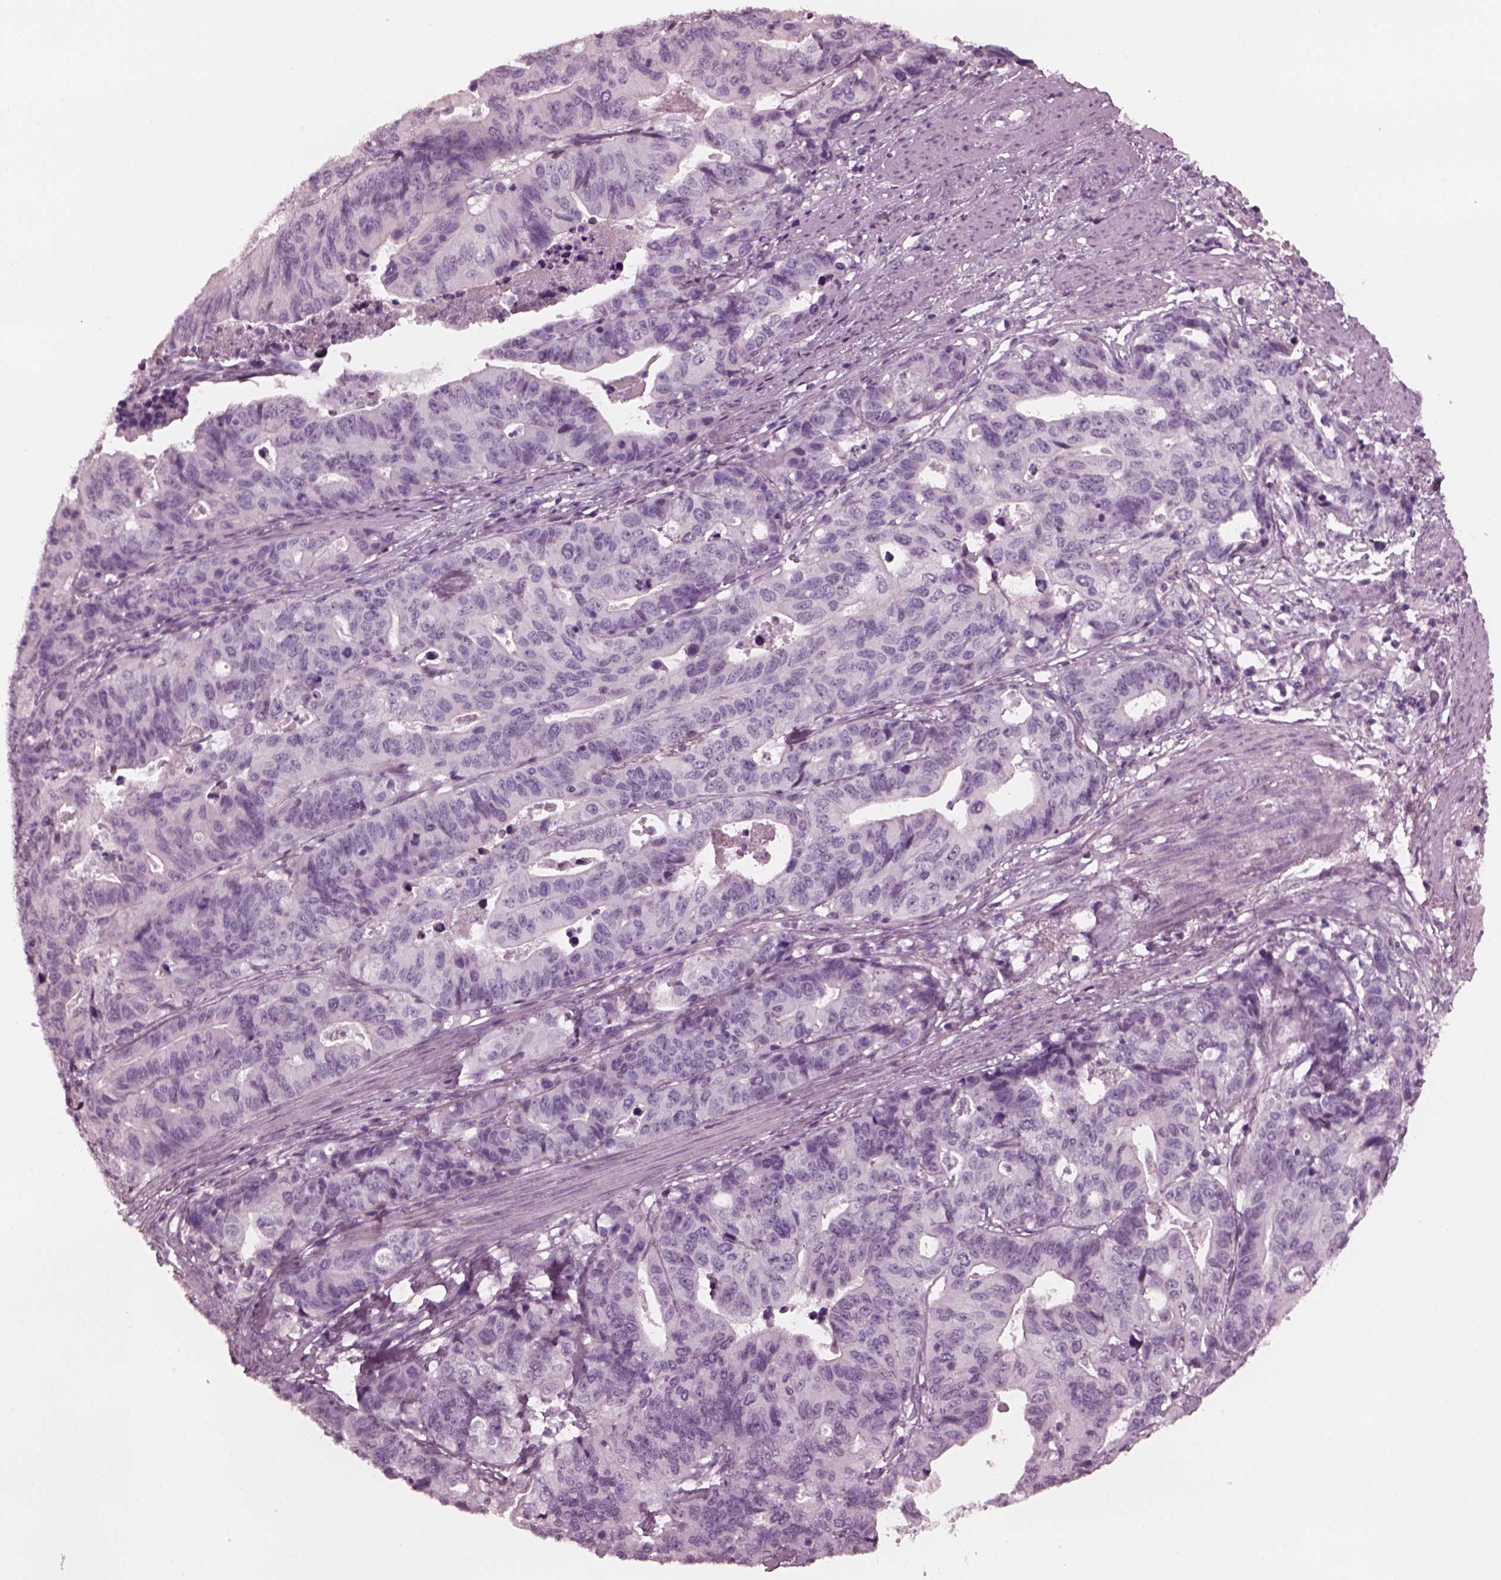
{"staining": {"intensity": "negative", "quantity": "none", "location": "none"}, "tissue": "stomach cancer", "cell_type": "Tumor cells", "image_type": "cancer", "snomed": [{"axis": "morphology", "description": "Adenocarcinoma, NOS"}, {"axis": "topography", "description": "Stomach, upper"}], "caption": "There is no significant staining in tumor cells of adenocarcinoma (stomach). The staining is performed using DAB brown chromogen with nuclei counter-stained in using hematoxylin.", "gene": "YY2", "patient": {"sex": "female", "age": 67}}